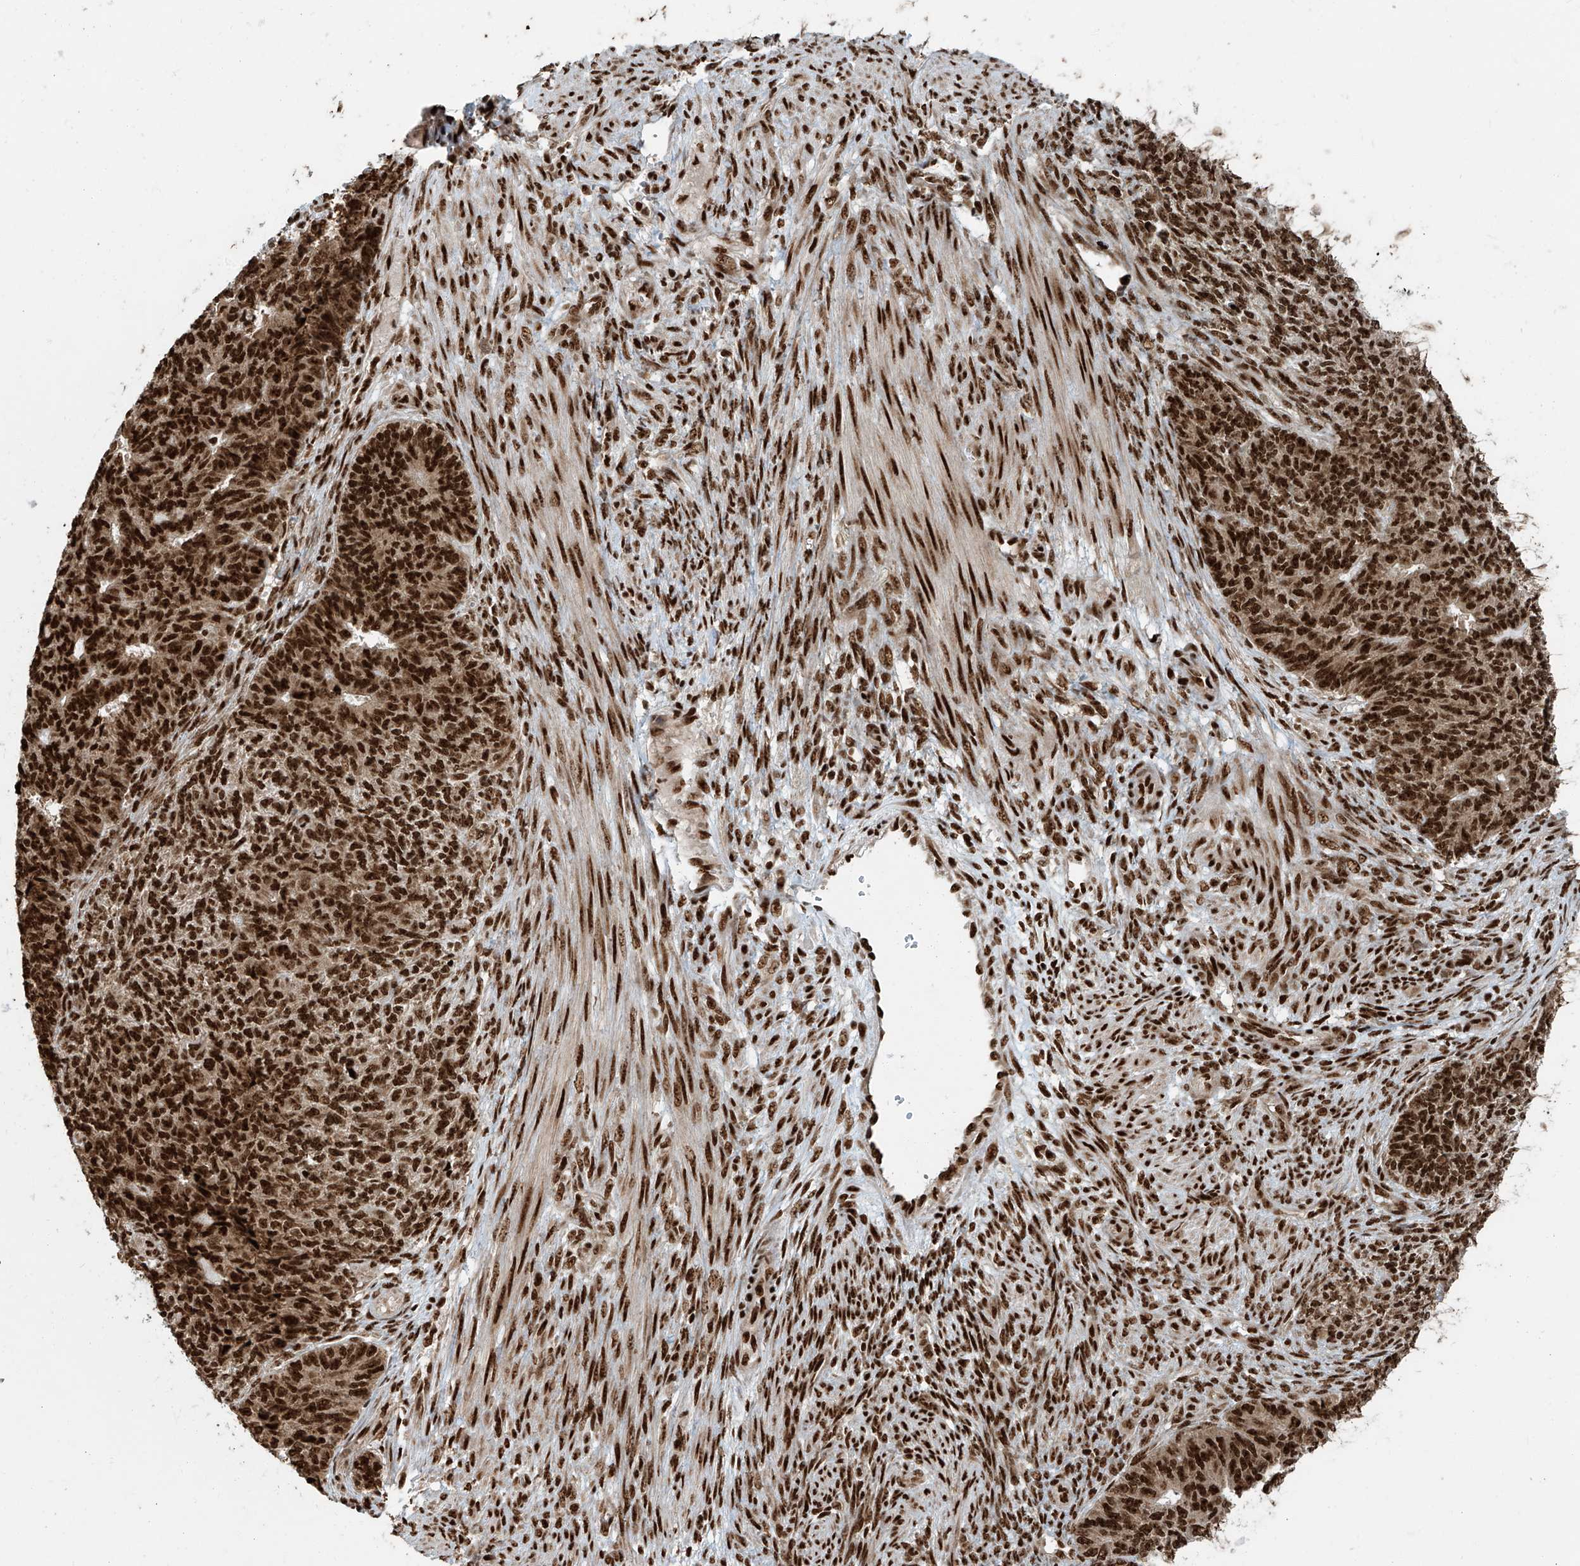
{"staining": {"intensity": "strong", "quantity": ">75%", "location": "nuclear"}, "tissue": "endometrial cancer", "cell_type": "Tumor cells", "image_type": "cancer", "snomed": [{"axis": "morphology", "description": "Adenocarcinoma, NOS"}, {"axis": "topography", "description": "Endometrium"}], "caption": "A high-resolution image shows immunohistochemistry staining of adenocarcinoma (endometrial), which displays strong nuclear expression in approximately >75% of tumor cells. (DAB (3,3'-diaminobenzidine) IHC, brown staining for protein, blue staining for nuclei).", "gene": "FAM193B", "patient": {"sex": "female", "age": 32}}